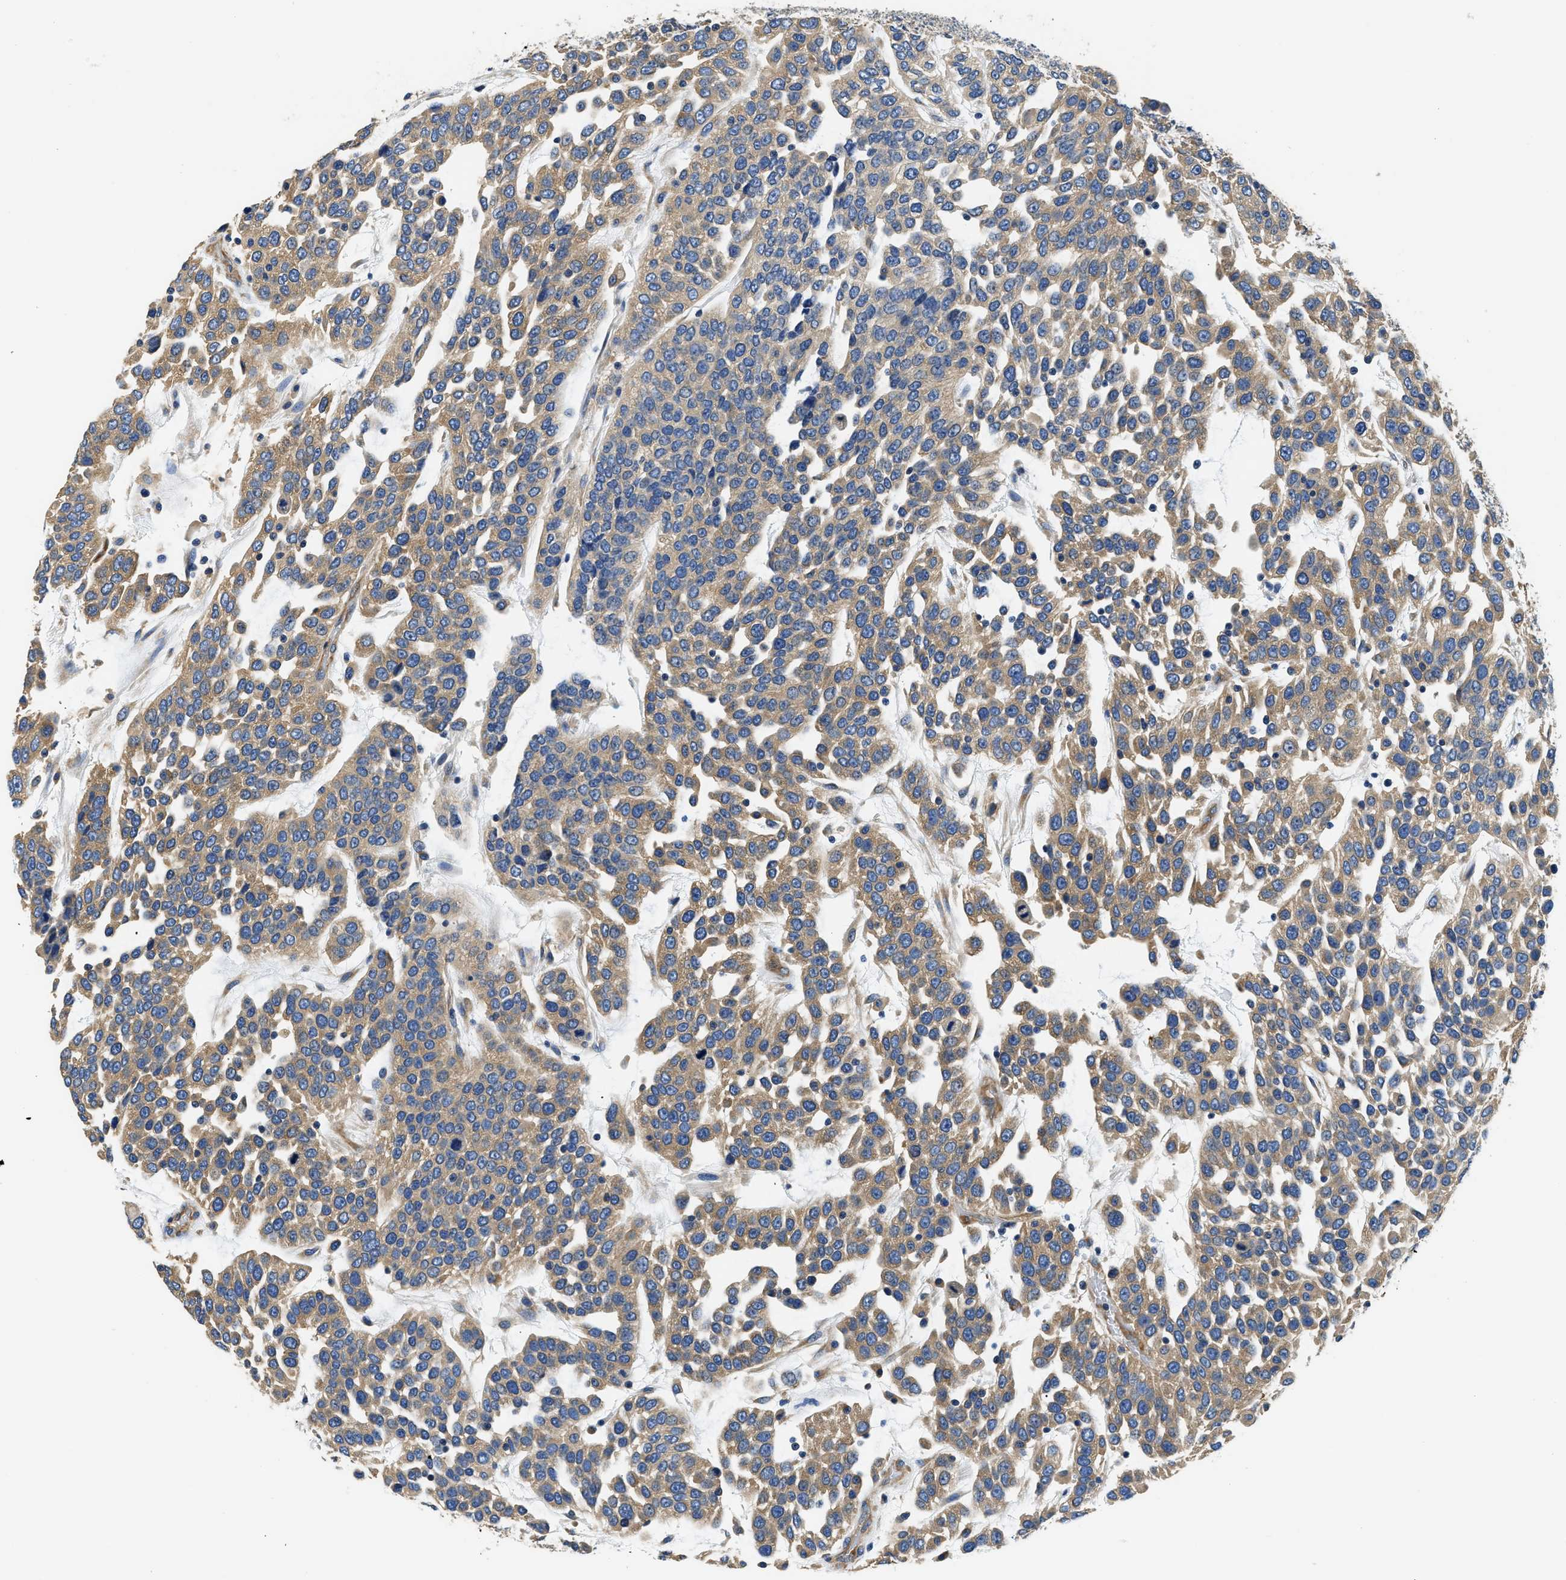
{"staining": {"intensity": "moderate", "quantity": ">75%", "location": "cytoplasmic/membranous"}, "tissue": "urothelial cancer", "cell_type": "Tumor cells", "image_type": "cancer", "snomed": [{"axis": "morphology", "description": "Urothelial carcinoma, High grade"}, {"axis": "topography", "description": "Urinary bladder"}], "caption": "High-magnification brightfield microscopy of urothelial cancer stained with DAB (3,3'-diaminobenzidine) (brown) and counterstained with hematoxylin (blue). tumor cells exhibit moderate cytoplasmic/membranous staining is present in approximately>75% of cells.", "gene": "CSDE1", "patient": {"sex": "female", "age": 80}}